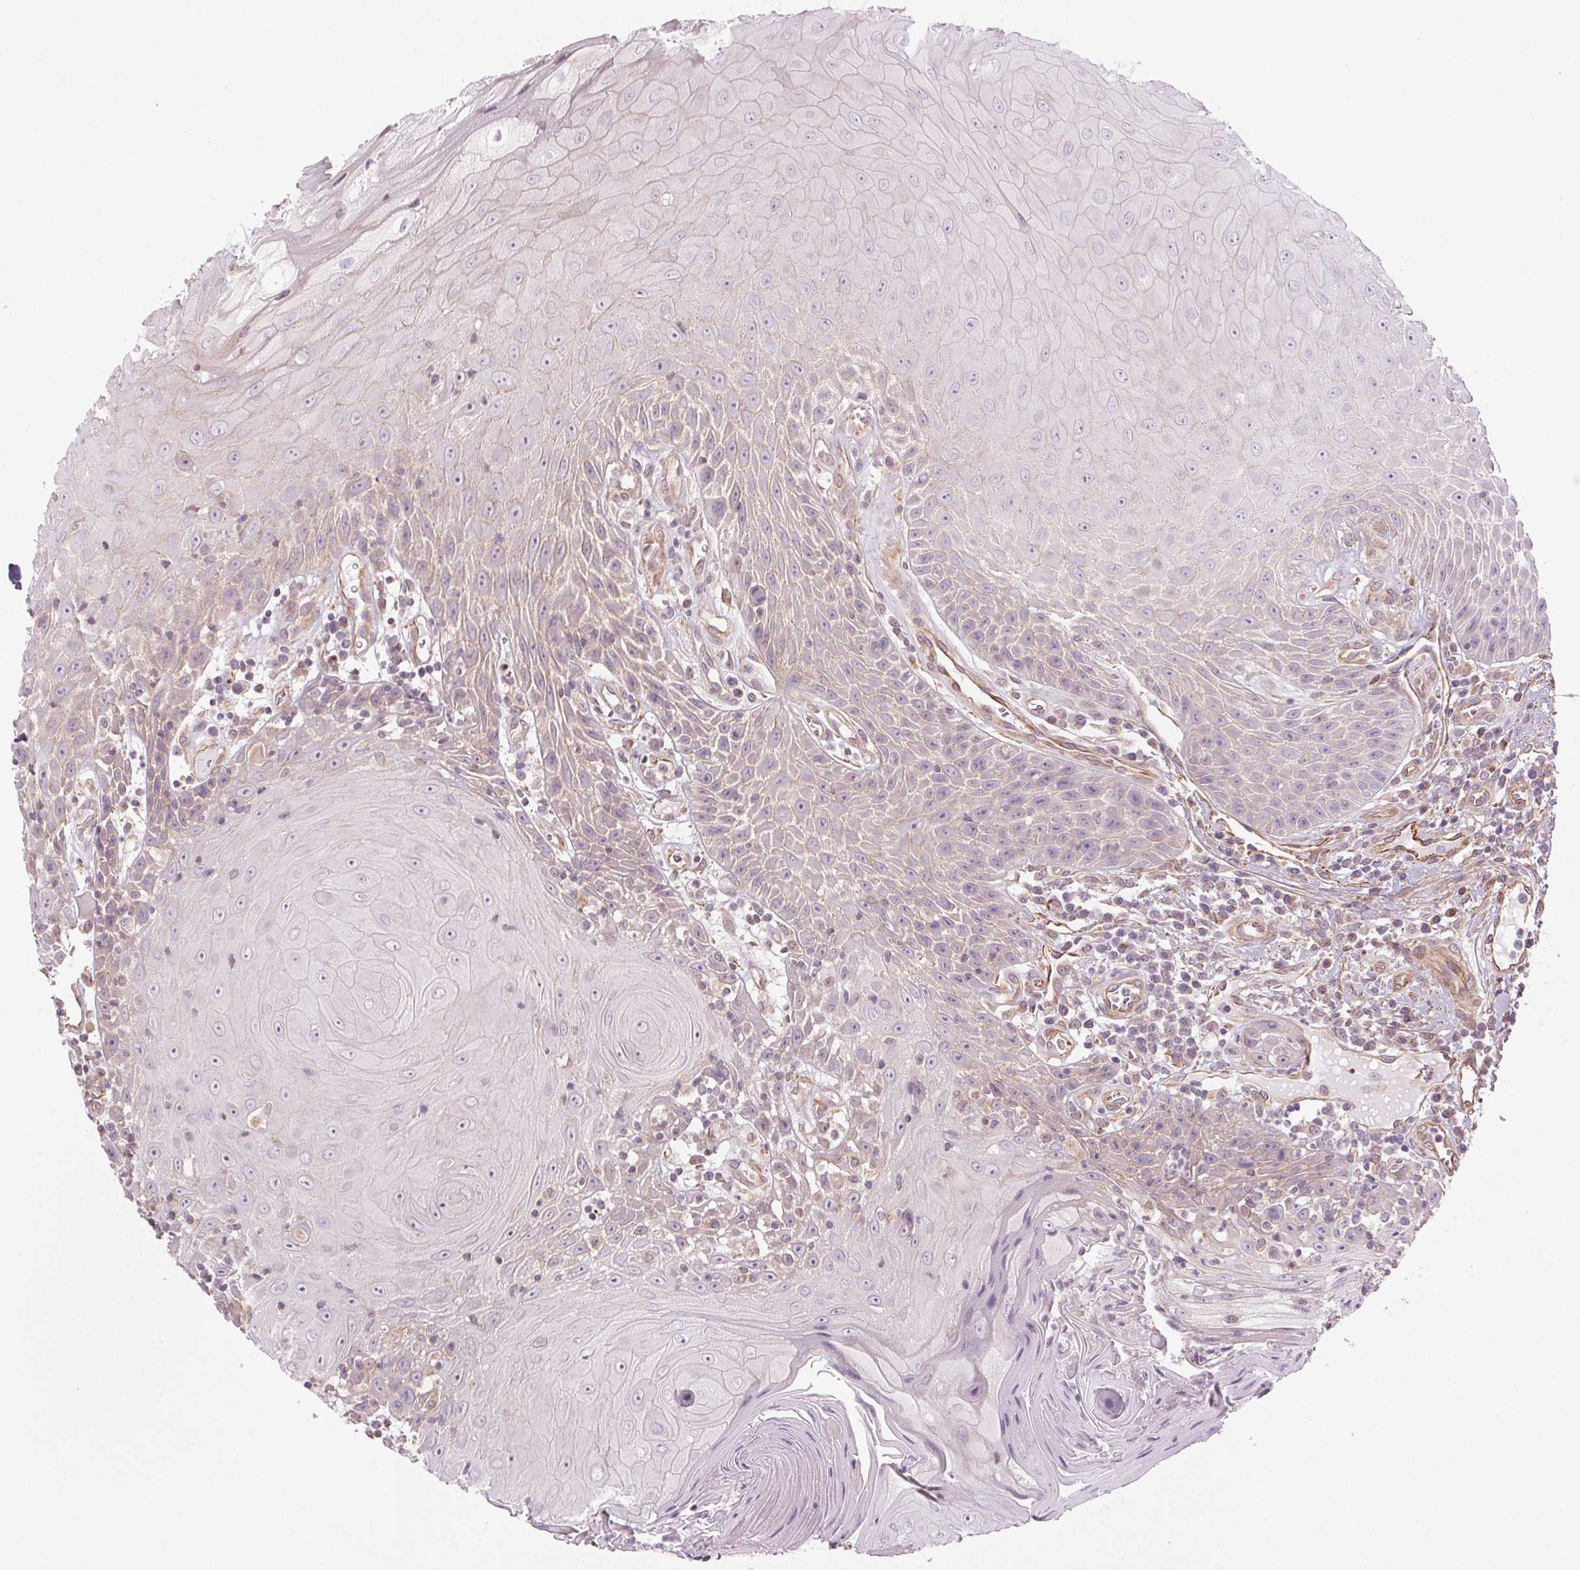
{"staining": {"intensity": "weak", "quantity": "<25%", "location": "cytoplasmic/membranous"}, "tissue": "head and neck cancer", "cell_type": "Tumor cells", "image_type": "cancer", "snomed": [{"axis": "morphology", "description": "Squamous cell carcinoma, NOS"}, {"axis": "topography", "description": "Head-Neck"}], "caption": "This photomicrograph is of head and neck cancer (squamous cell carcinoma) stained with IHC to label a protein in brown with the nuclei are counter-stained blue. There is no staining in tumor cells. (DAB (3,3'-diaminobenzidine) immunohistochemistry (IHC) with hematoxylin counter stain).", "gene": "CCSER1", "patient": {"sex": "male", "age": 52}}